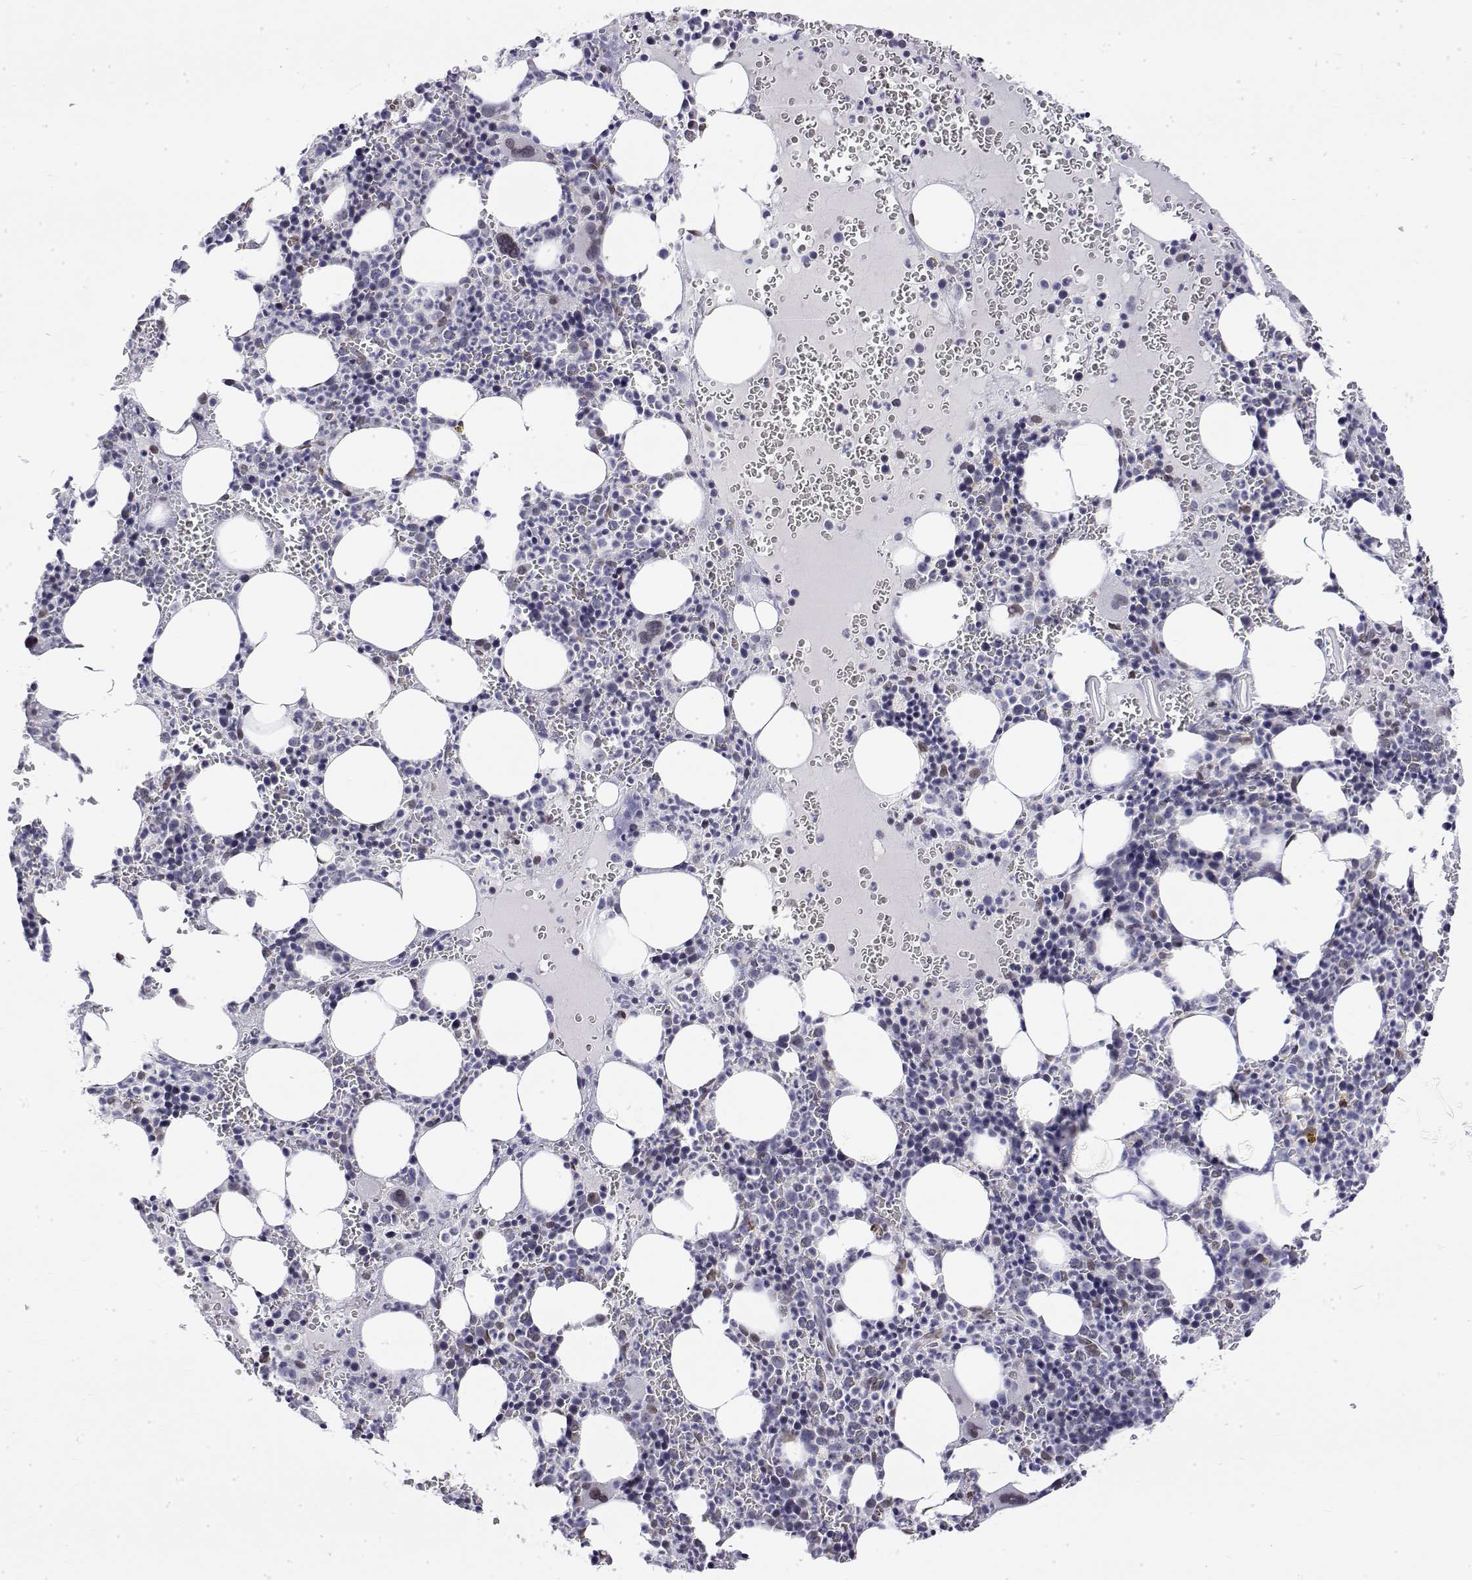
{"staining": {"intensity": "negative", "quantity": "none", "location": "none"}, "tissue": "bone marrow", "cell_type": "Hematopoietic cells", "image_type": "normal", "snomed": [{"axis": "morphology", "description": "Normal tissue, NOS"}, {"axis": "topography", "description": "Bone marrow"}], "caption": "This photomicrograph is of benign bone marrow stained with immunohistochemistry to label a protein in brown with the nuclei are counter-stained blue. There is no positivity in hematopoietic cells.", "gene": "ZNF532", "patient": {"sex": "male", "age": 63}}